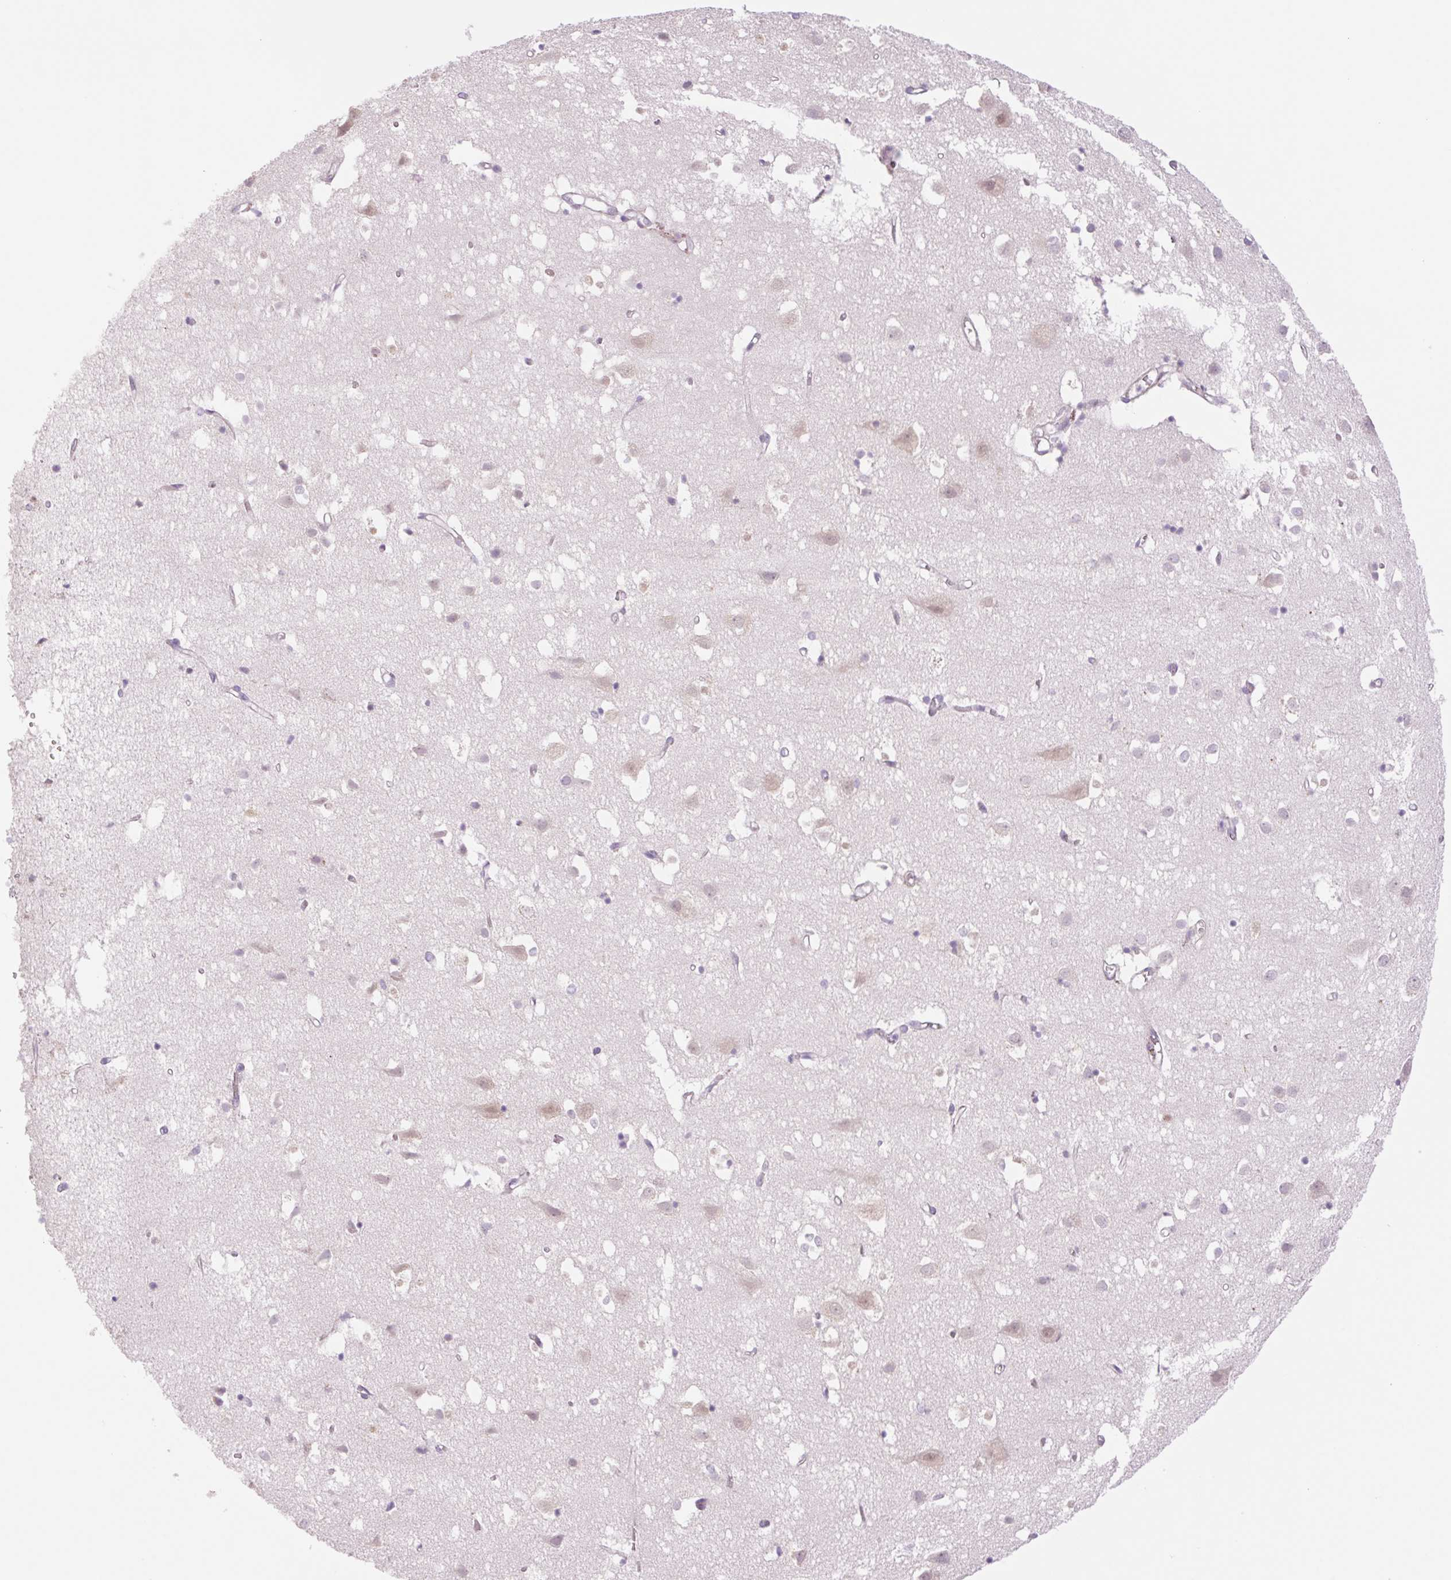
{"staining": {"intensity": "weak", "quantity": "25%-75%", "location": "cytoplasmic/membranous"}, "tissue": "cerebral cortex", "cell_type": "Endothelial cells", "image_type": "normal", "snomed": [{"axis": "morphology", "description": "Normal tissue, NOS"}, {"axis": "topography", "description": "Cerebral cortex"}], "caption": "IHC of normal cerebral cortex shows low levels of weak cytoplasmic/membranous expression in approximately 25%-75% of endothelial cells.", "gene": "COL5A1", "patient": {"sex": "male", "age": 70}}